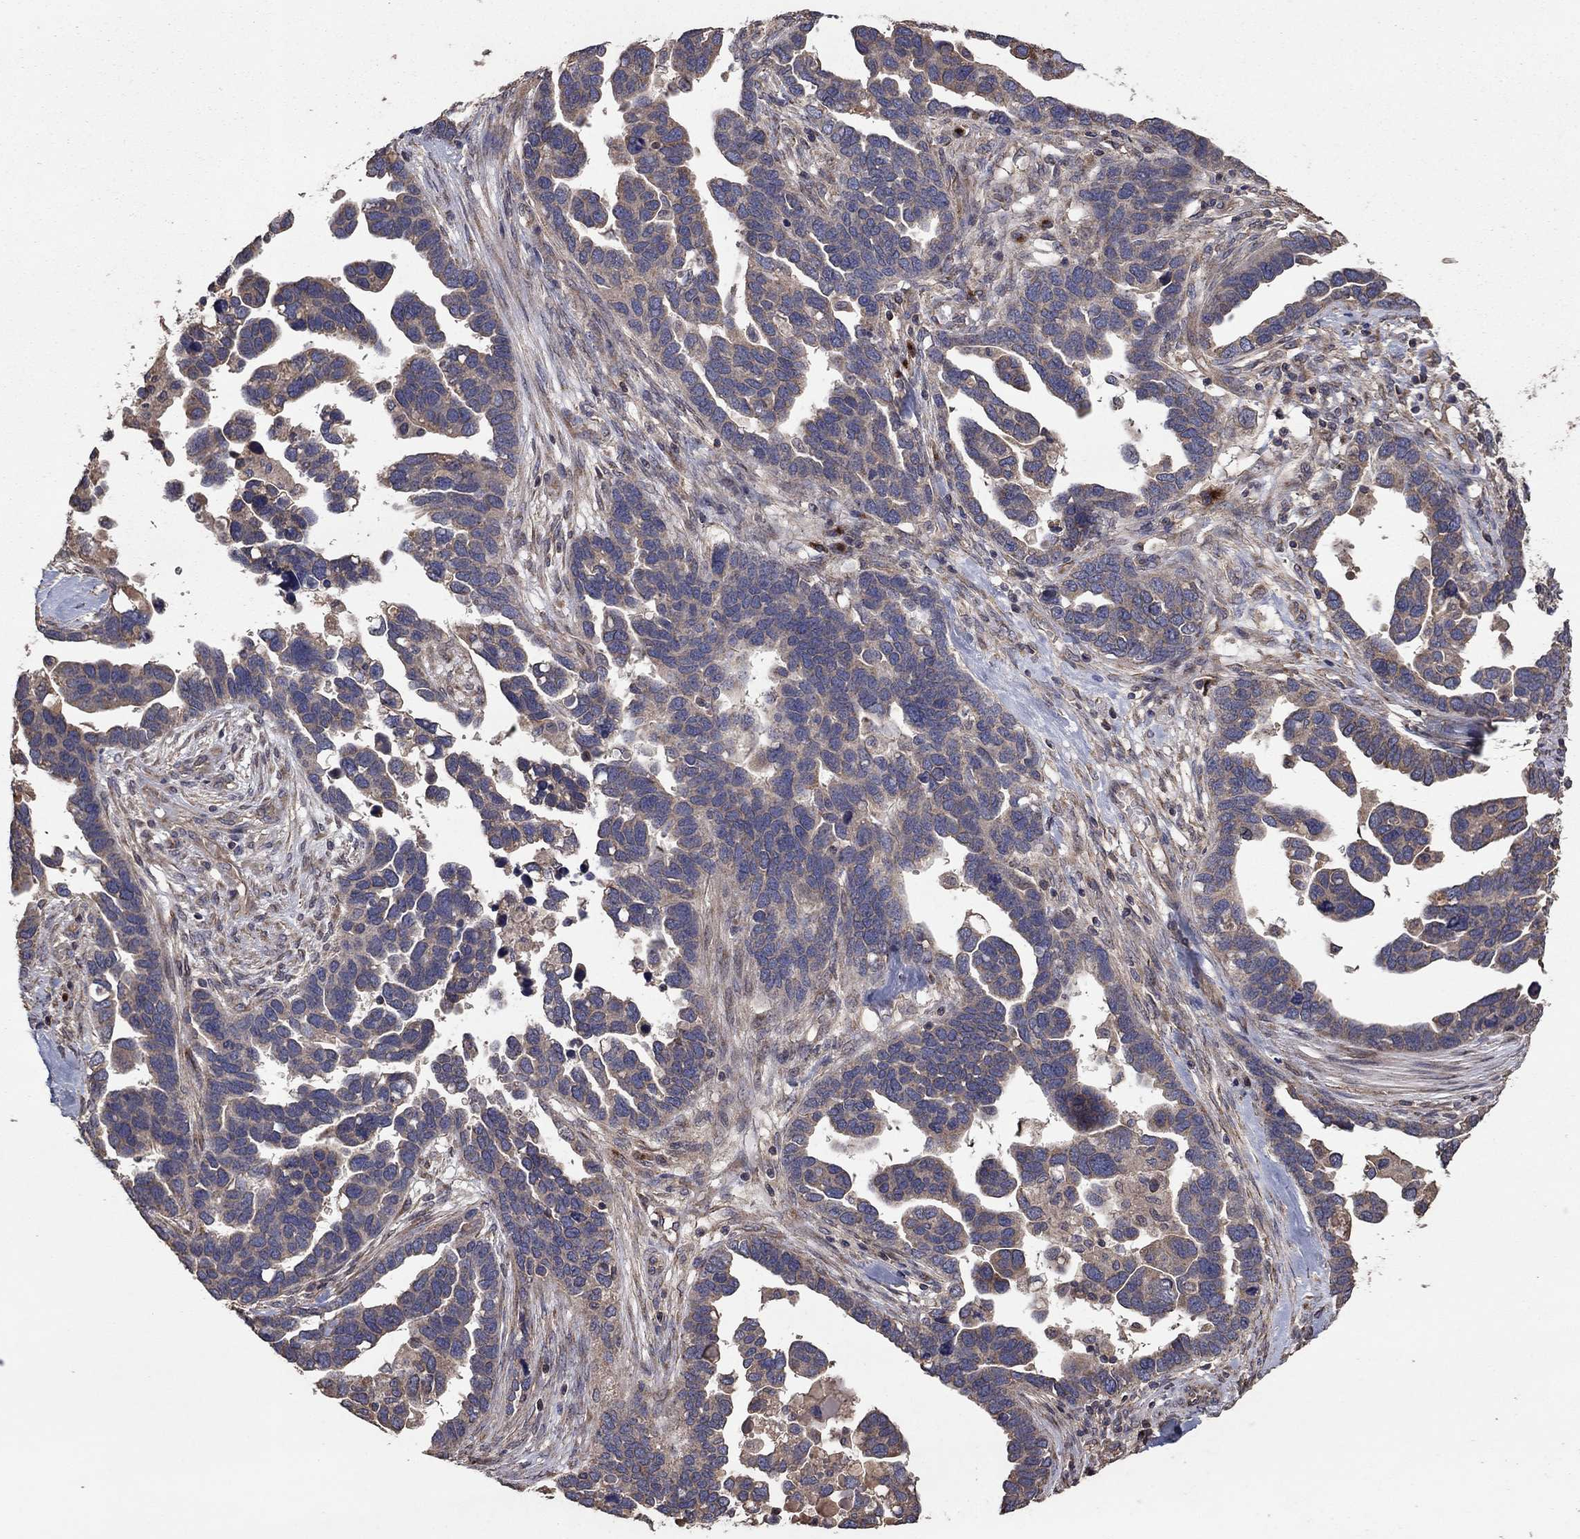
{"staining": {"intensity": "negative", "quantity": "none", "location": "none"}, "tissue": "ovarian cancer", "cell_type": "Tumor cells", "image_type": "cancer", "snomed": [{"axis": "morphology", "description": "Cystadenocarcinoma, serous, NOS"}, {"axis": "topography", "description": "Ovary"}], "caption": "Serous cystadenocarcinoma (ovarian) stained for a protein using immunohistochemistry shows no expression tumor cells.", "gene": "FLT4", "patient": {"sex": "female", "age": 54}}